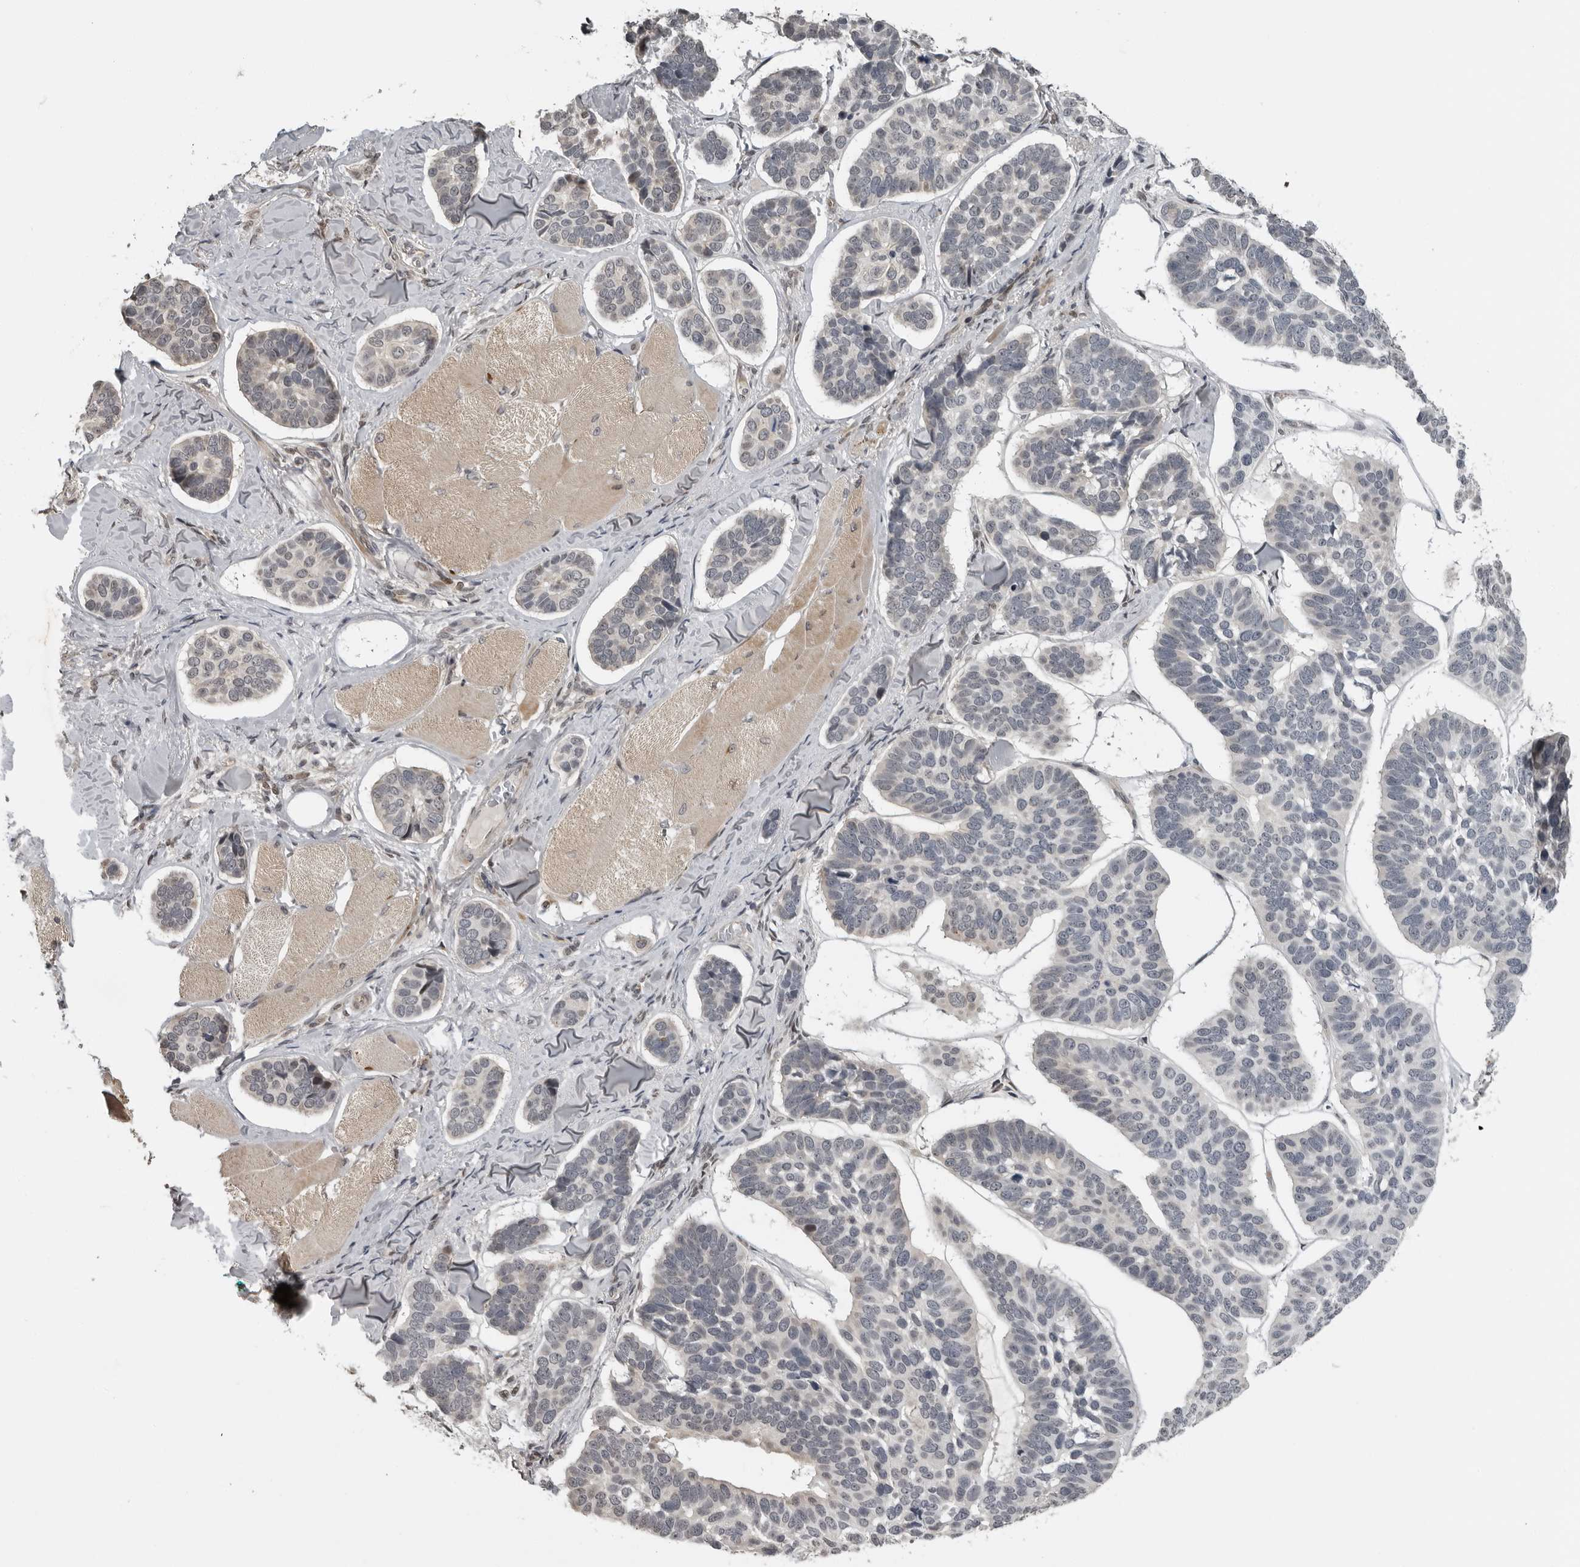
{"staining": {"intensity": "negative", "quantity": "none", "location": "none"}, "tissue": "skin cancer", "cell_type": "Tumor cells", "image_type": "cancer", "snomed": [{"axis": "morphology", "description": "Basal cell carcinoma"}, {"axis": "topography", "description": "Skin"}], "caption": "DAB immunohistochemical staining of human basal cell carcinoma (skin) shows no significant positivity in tumor cells. The staining is performed using DAB (3,3'-diaminobenzidine) brown chromogen with nuclei counter-stained in using hematoxylin.", "gene": "PRRX2", "patient": {"sex": "male", "age": 62}}